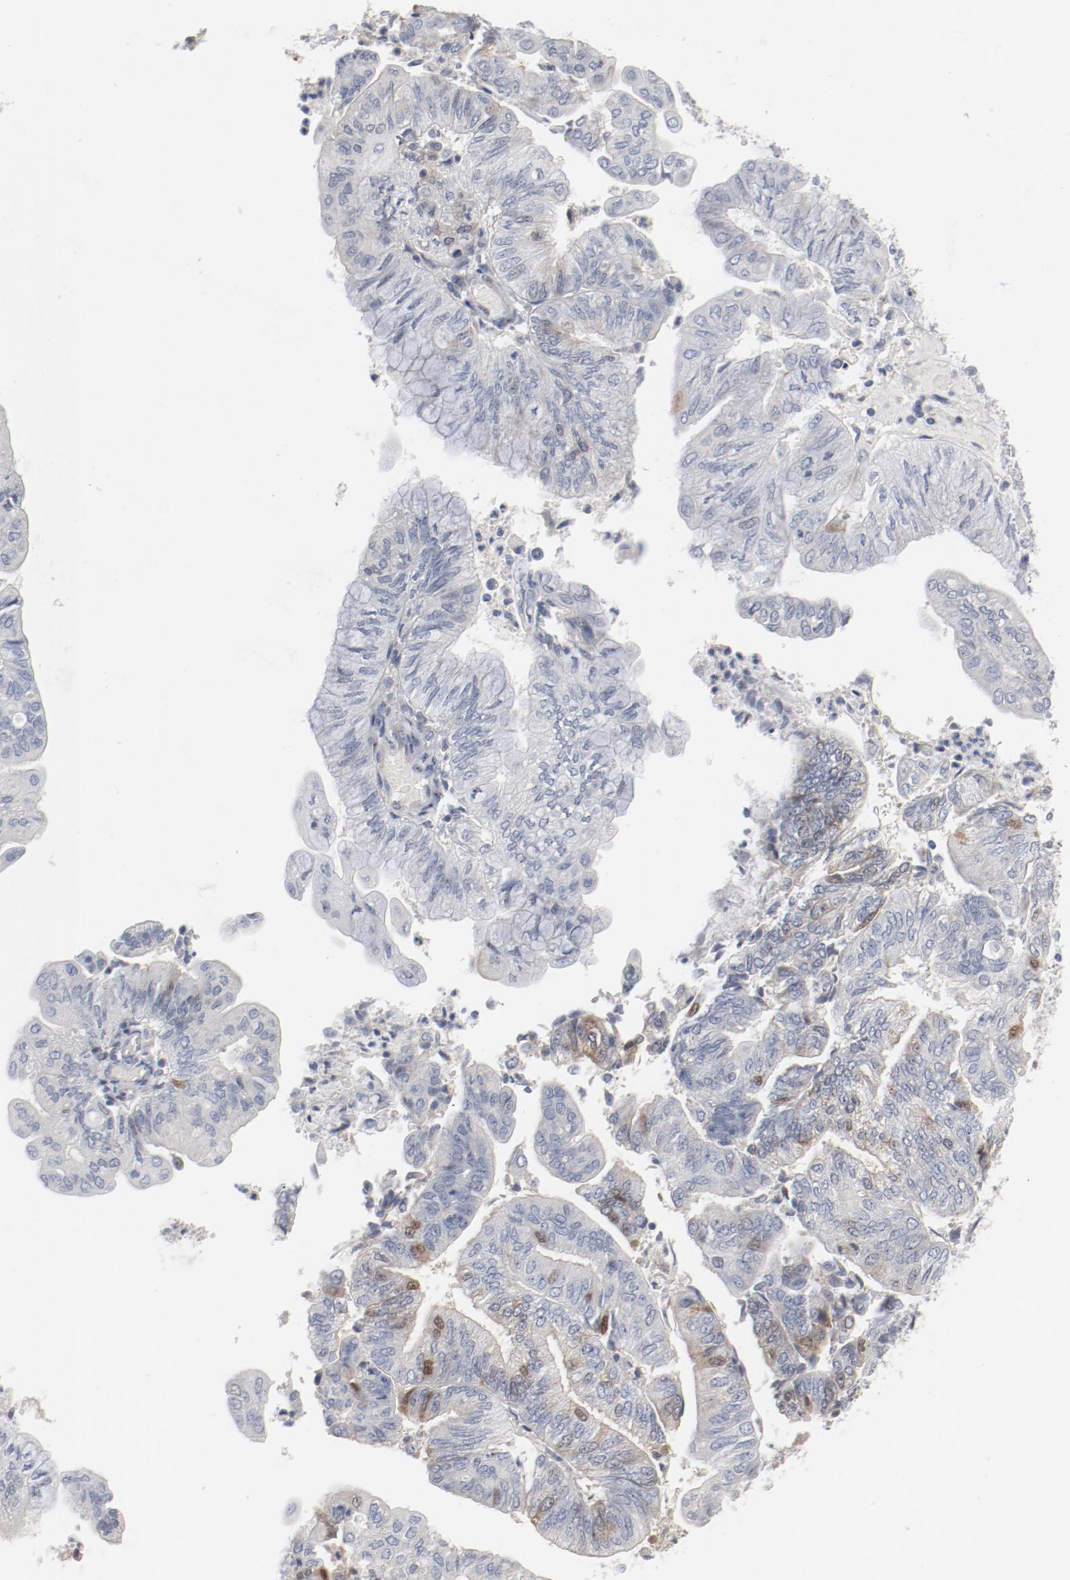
{"staining": {"intensity": "moderate", "quantity": "25%-75%", "location": "nuclear"}, "tissue": "endometrial cancer", "cell_type": "Tumor cells", "image_type": "cancer", "snomed": [{"axis": "morphology", "description": "Adenocarcinoma, NOS"}, {"axis": "topography", "description": "Endometrium"}], "caption": "Endometrial cancer was stained to show a protein in brown. There is medium levels of moderate nuclear staining in approximately 25%-75% of tumor cells.", "gene": "CDK1", "patient": {"sex": "female", "age": 59}}